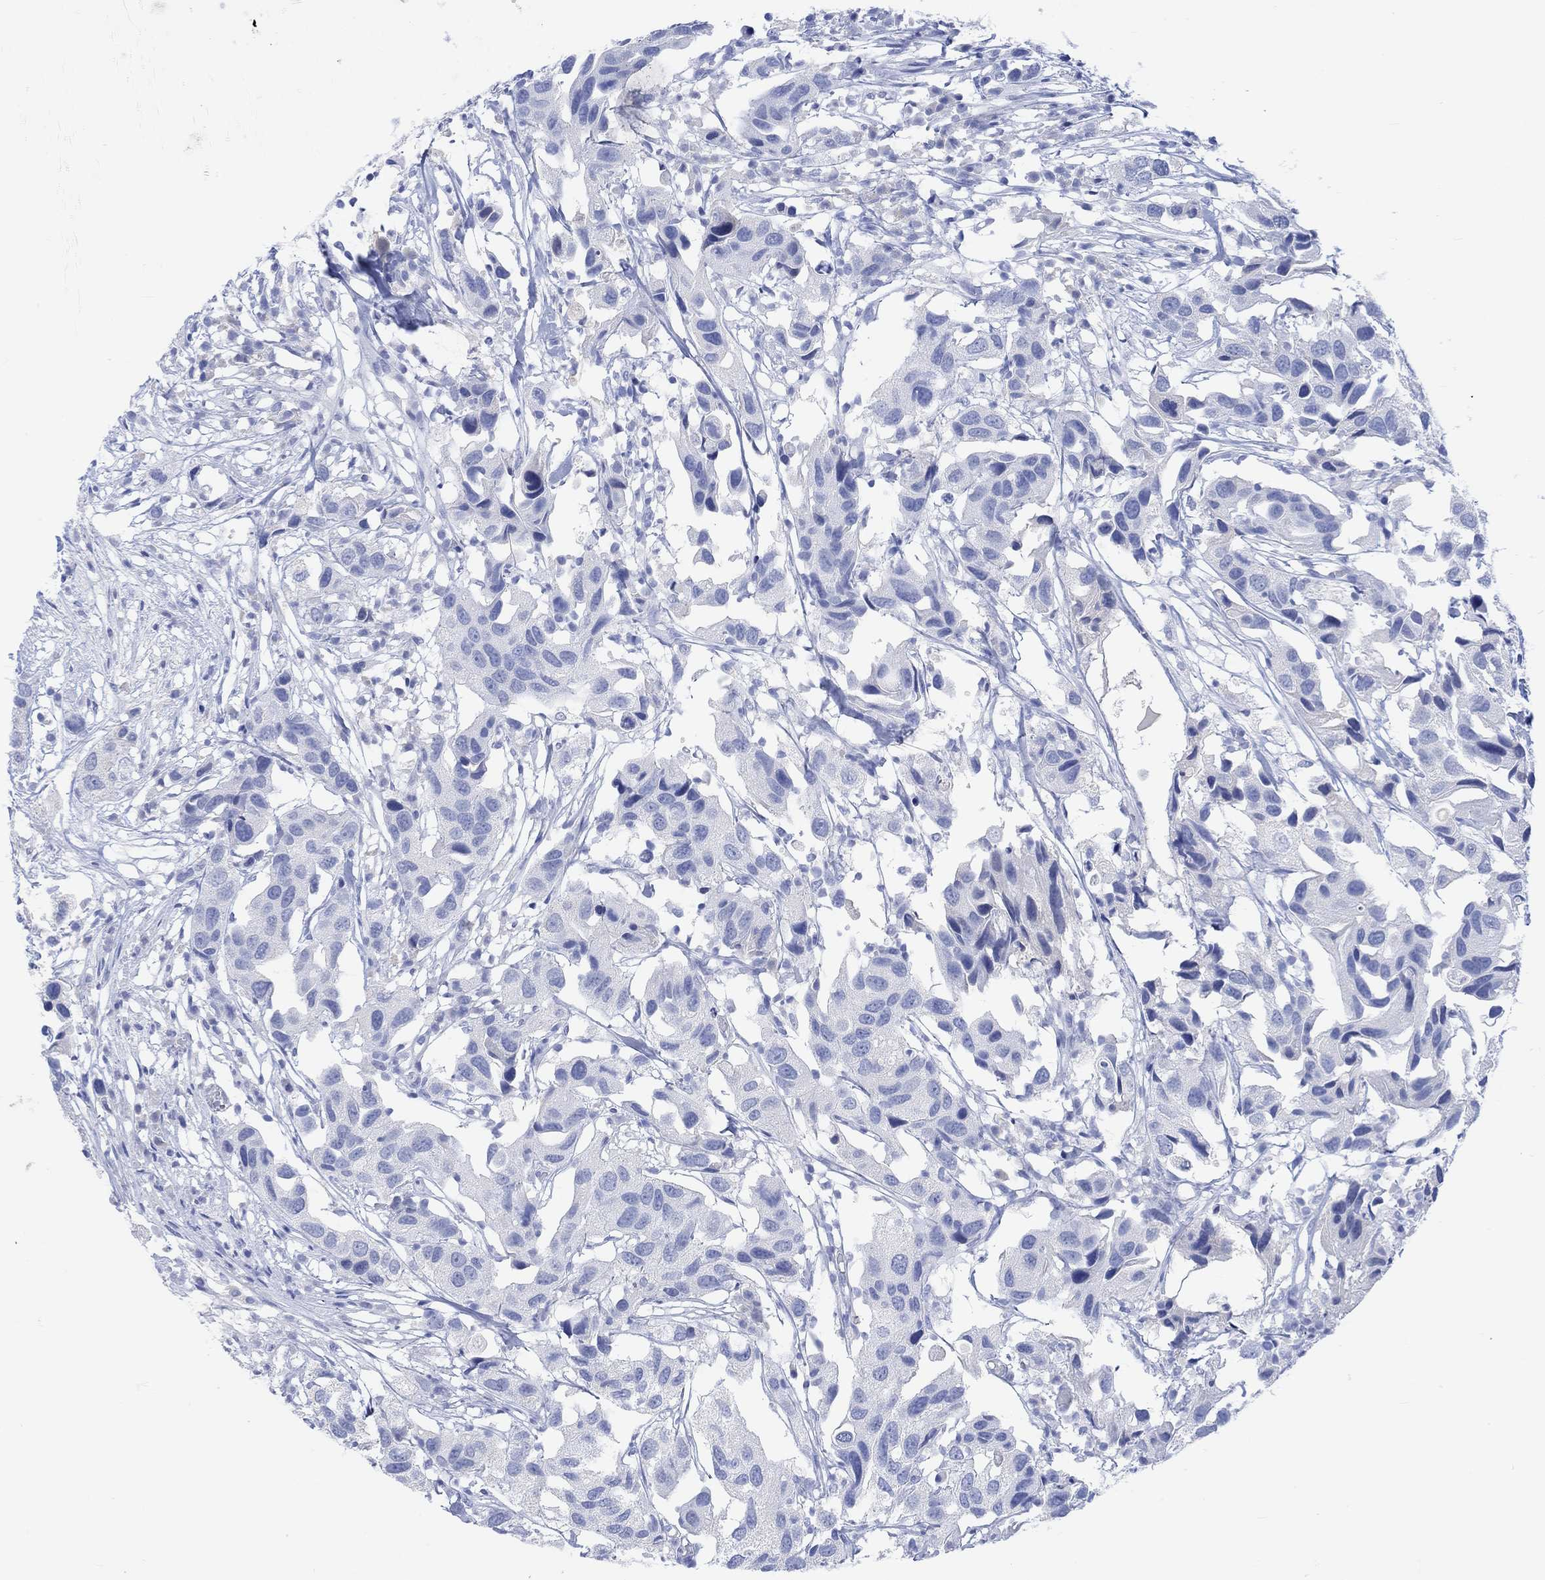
{"staining": {"intensity": "negative", "quantity": "none", "location": "none"}, "tissue": "urothelial cancer", "cell_type": "Tumor cells", "image_type": "cancer", "snomed": [{"axis": "morphology", "description": "Urothelial carcinoma, High grade"}, {"axis": "topography", "description": "Urinary bladder"}], "caption": "An image of high-grade urothelial carcinoma stained for a protein exhibits no brown staining in tumor cells.", "gene": "CALCA", "patient": {"sex": "male", "age": 79}}